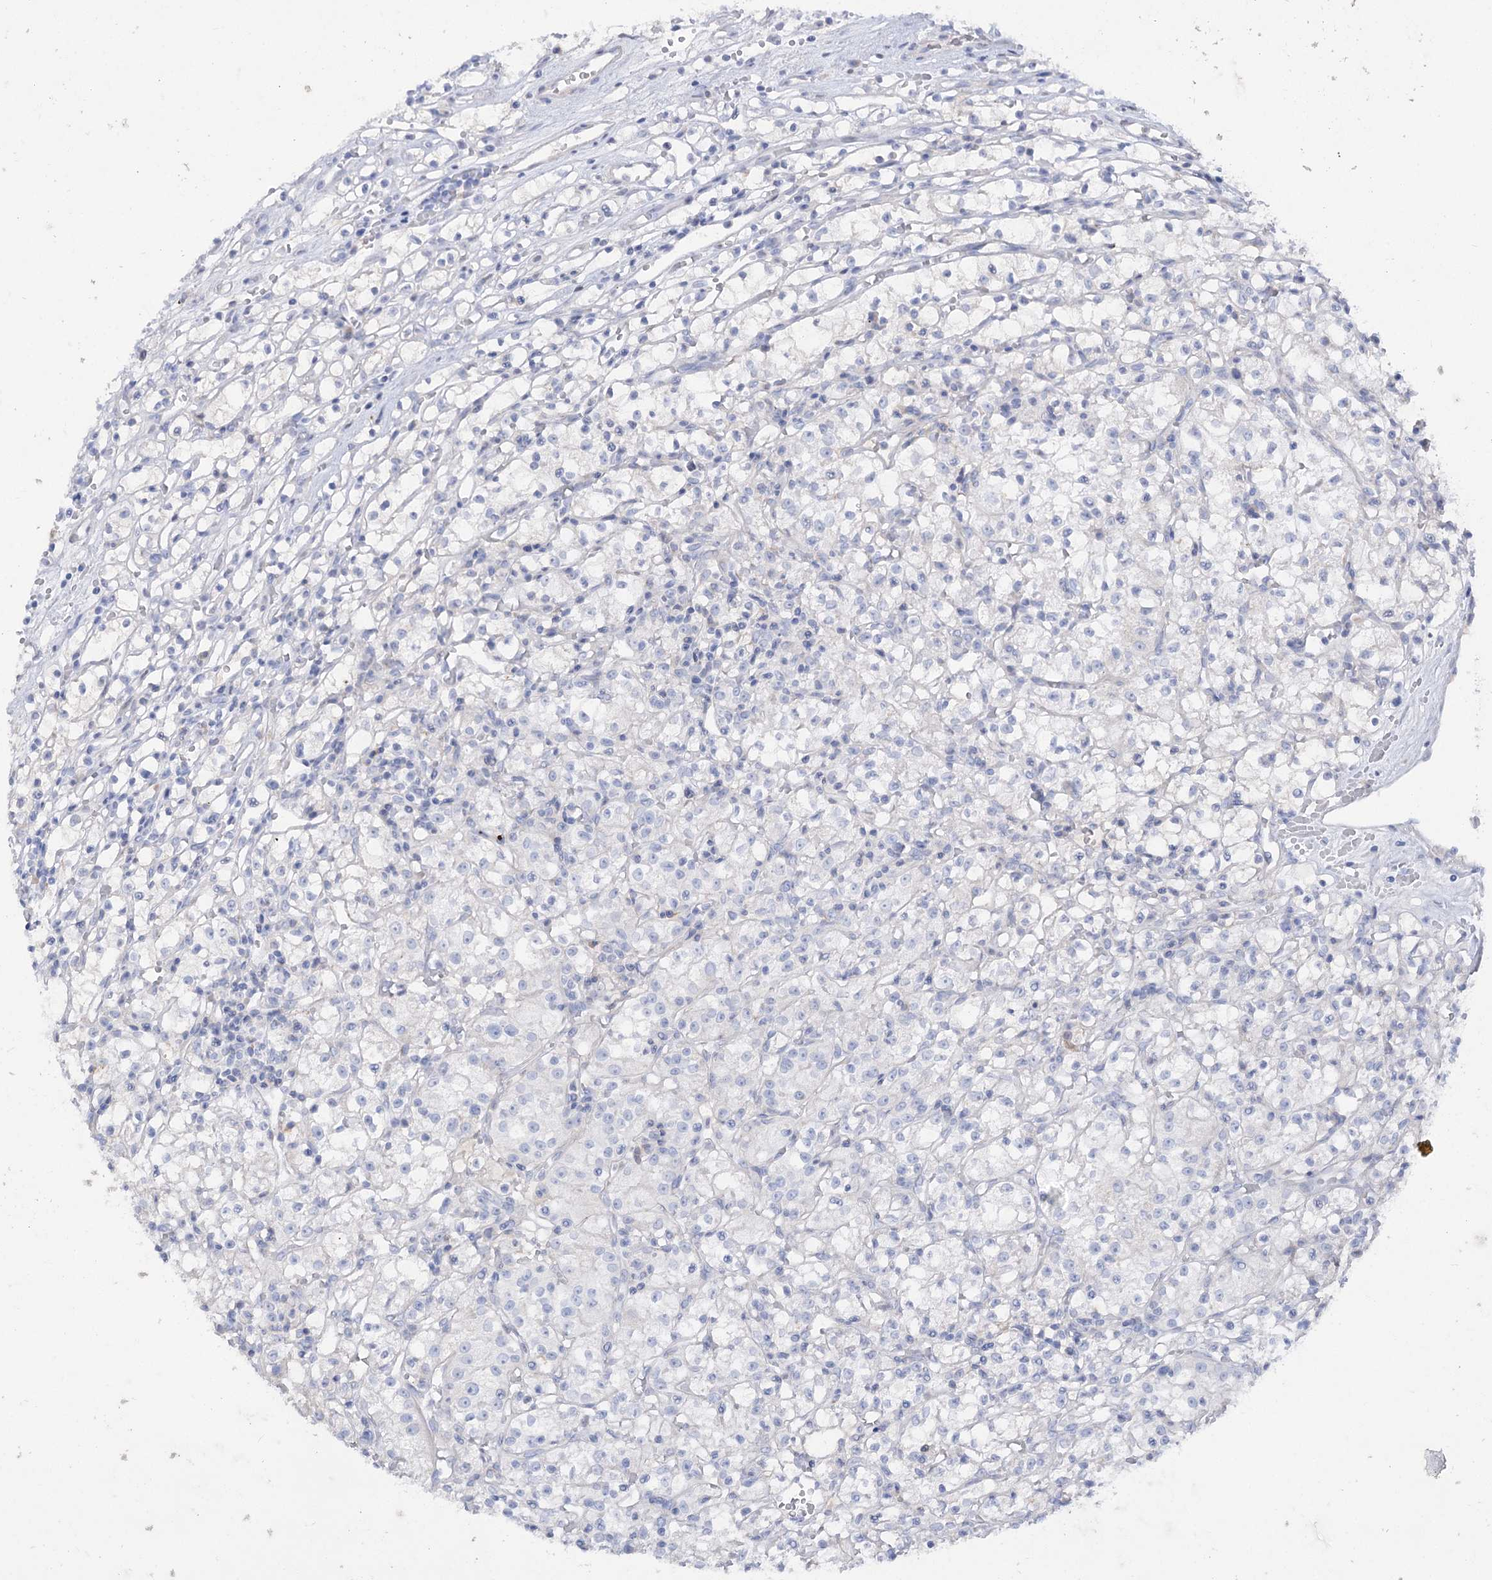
{"staining": {"intensity": "negative", "quantity": "none", "location": "none"}, "tissue": "renal cancer", "cell_type": "Tumor cells", "image_type": "cancer", "snomed": [{"axis": "morphology", "description": "Adenocarcinoma, NOS"}, {"axis": "topography", "description": "Kidney"}], "caption": "An image of renal cancer (adenocarcinoma) stained for a protein demonstrates no brown staining in tumor cells.", "gene": "GBF1", "patient": {"sex": "female", "age": 59}}